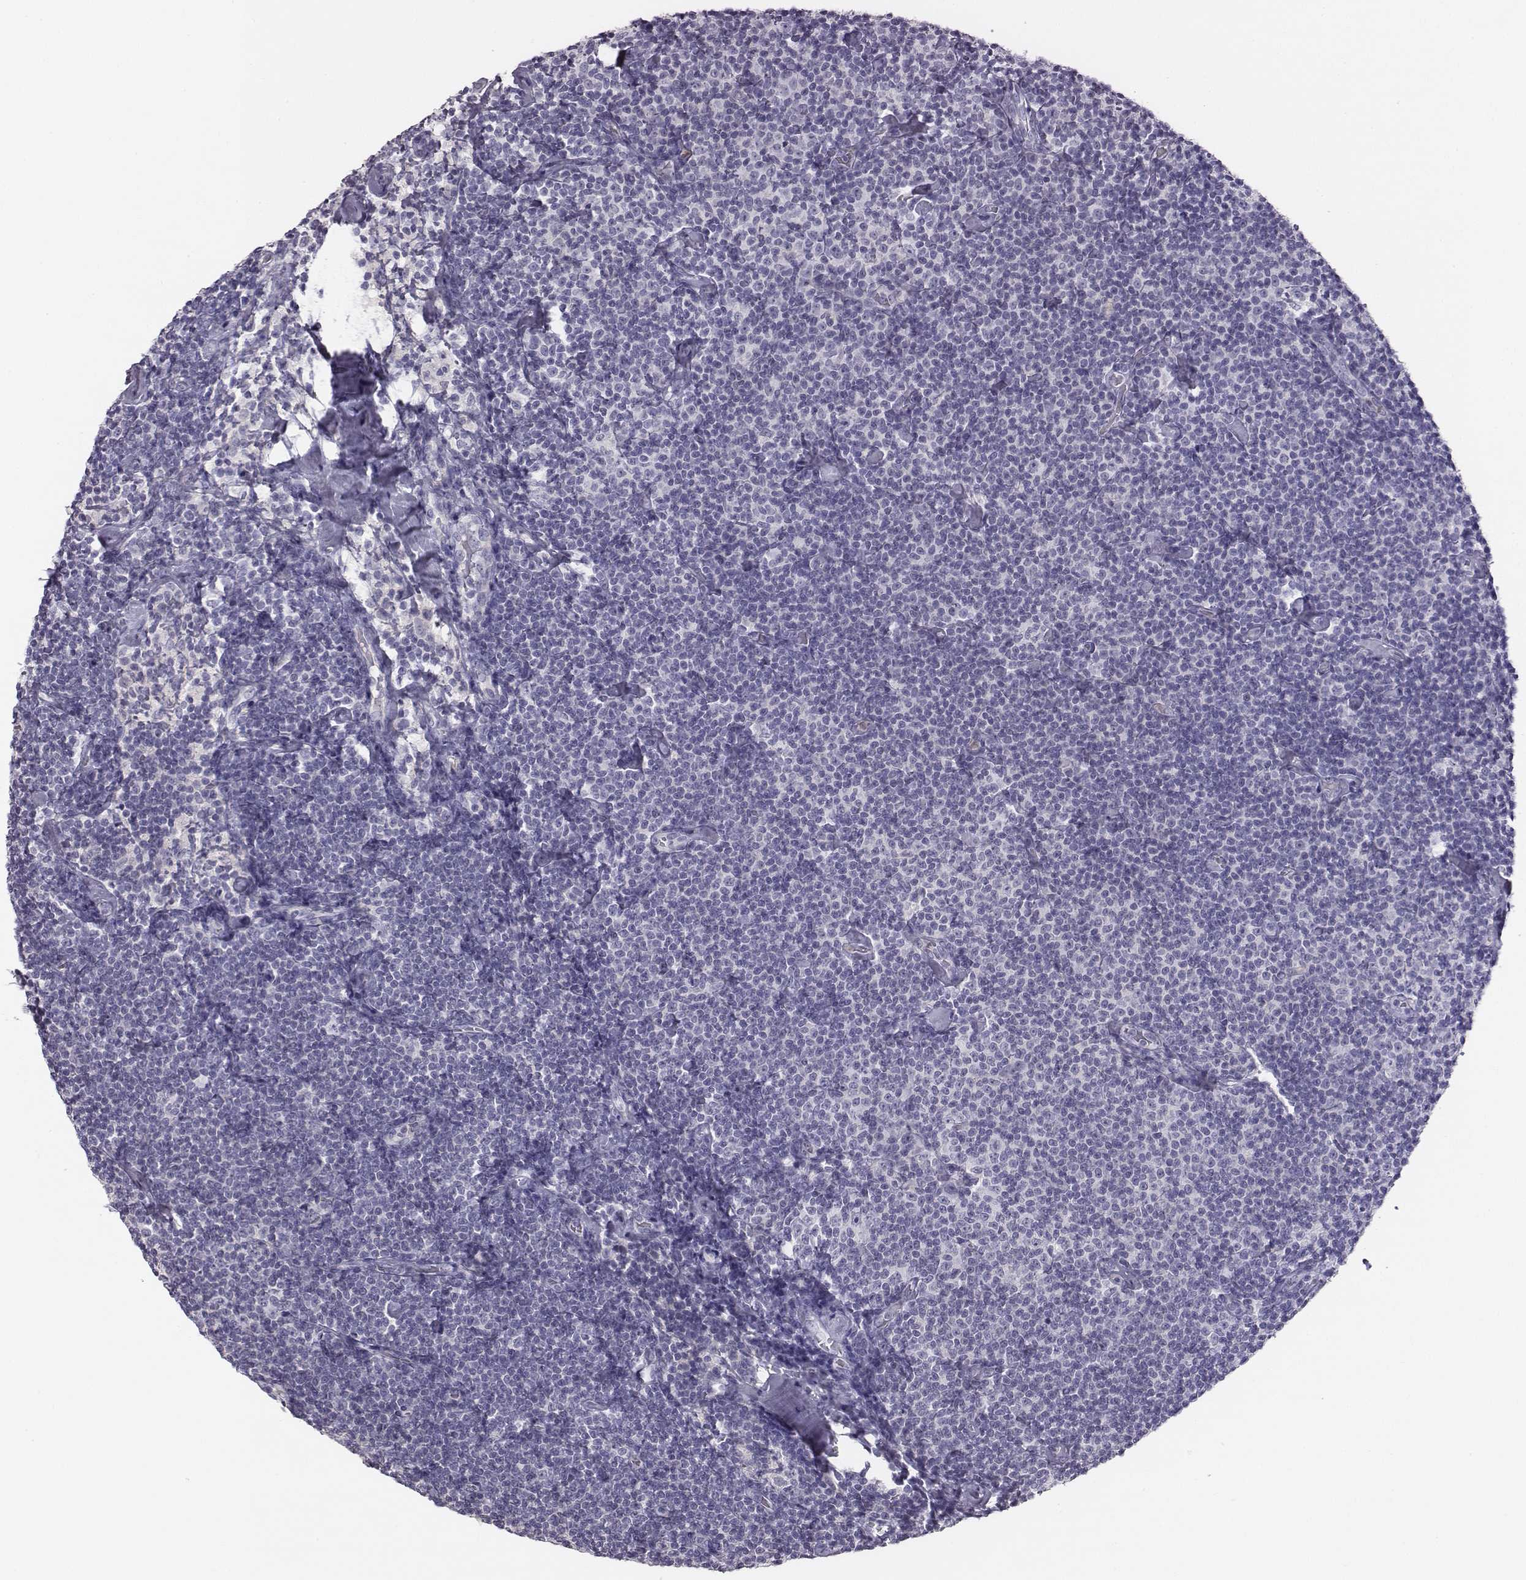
{"staining": {"intensity": "negative", "quantity": "none", "location": "none"}, "tissue": "lymphoma", "cell_type": "Tumor cells", "image_type": "cancer", "snomed": [{"axis": "morphology", "description": "Malignant lymphoma, non-Hodgkin's type, Low grade"}, {"axis": "topography", "description": "Lymph node"}], "caption": "This is an immunohistochemistry (IHC) photomicrograph of malignant lymphoma, non-Hodgkin's type (low-grade). There is no positivity in tumor cells.", "gene": "ADAM7", "patient": {"sex": "male", "age": 81}}